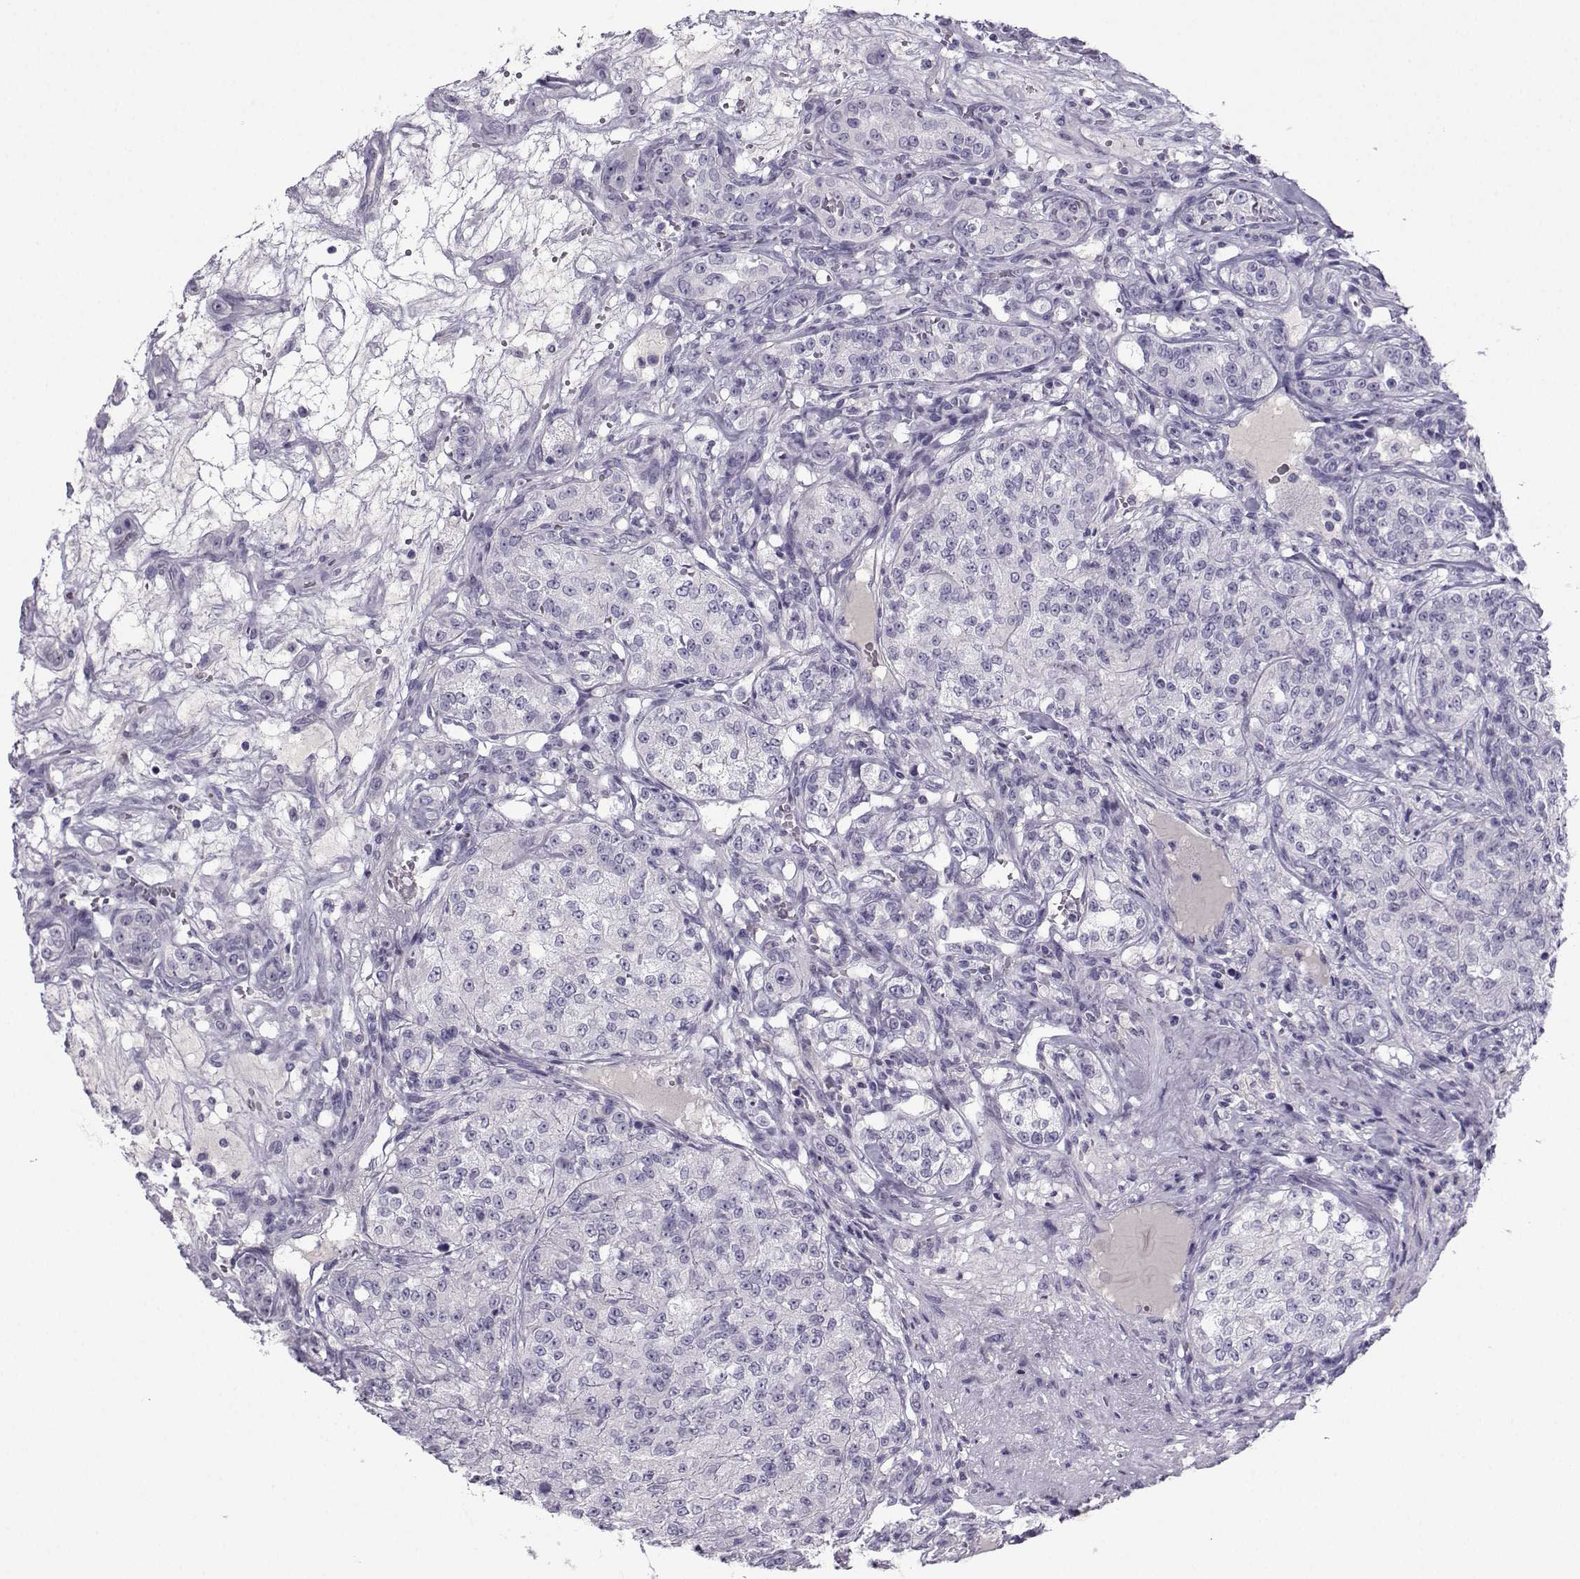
{"staining": {"intensity": "negative", "quantity": "none", "location": "none"}, "tissue": "renal cancer", "cell_type": "Tumor cells", "image_type": "cancer", "snomed": [{"axis": "morphology", "description": "Adenocarcinoma, NOS"}, {"axis": "topography", "description": "Kidney"}], "caption": "There is no significant staining in tumor cells of renal cancer (adenocarcinoma).", "gene": "ARMC2", "patient": {"sex": "female", "age": 63}}